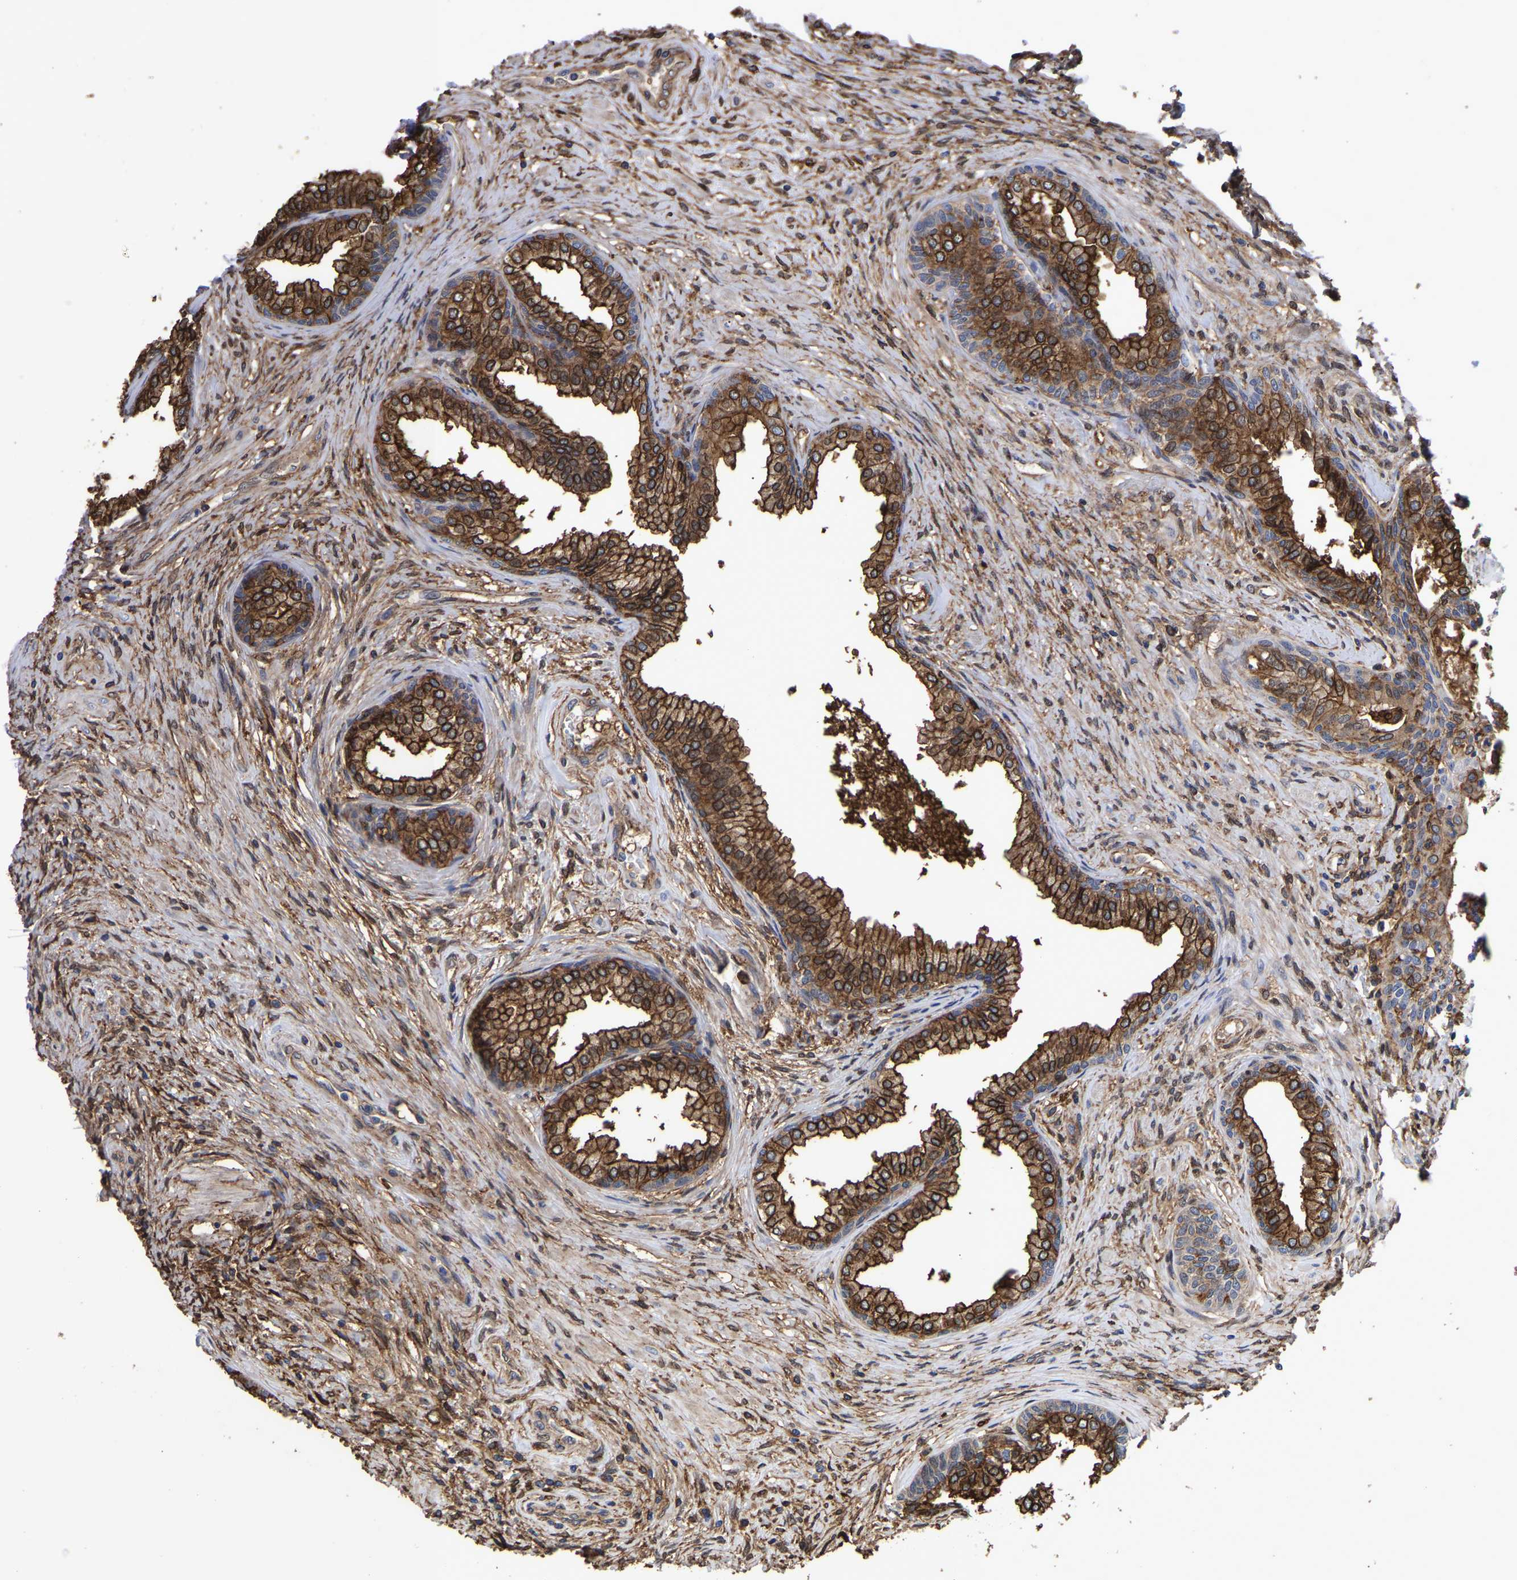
{"staining": {"intensity": "strong", "quantity": ">75%", "location": "cytoplasmic/membranous,nuclear"}, "tissue": "prostate", "cell_type": "Glandular cells", "image_type": "normal", "snomed": [{"axis": "morphology", "description": "Normal tissue, NOS"}, {"axis": "topography", "description": "Prostate"}], "caption": "DAB immunohistochemical staining of unremarkable human prostate displays strong cytoplasmic/membranous,nuclear protein expression in about >75% of glandular cells.", "gene": "LIF", "patient": {"sex": "male", "age": 76}}